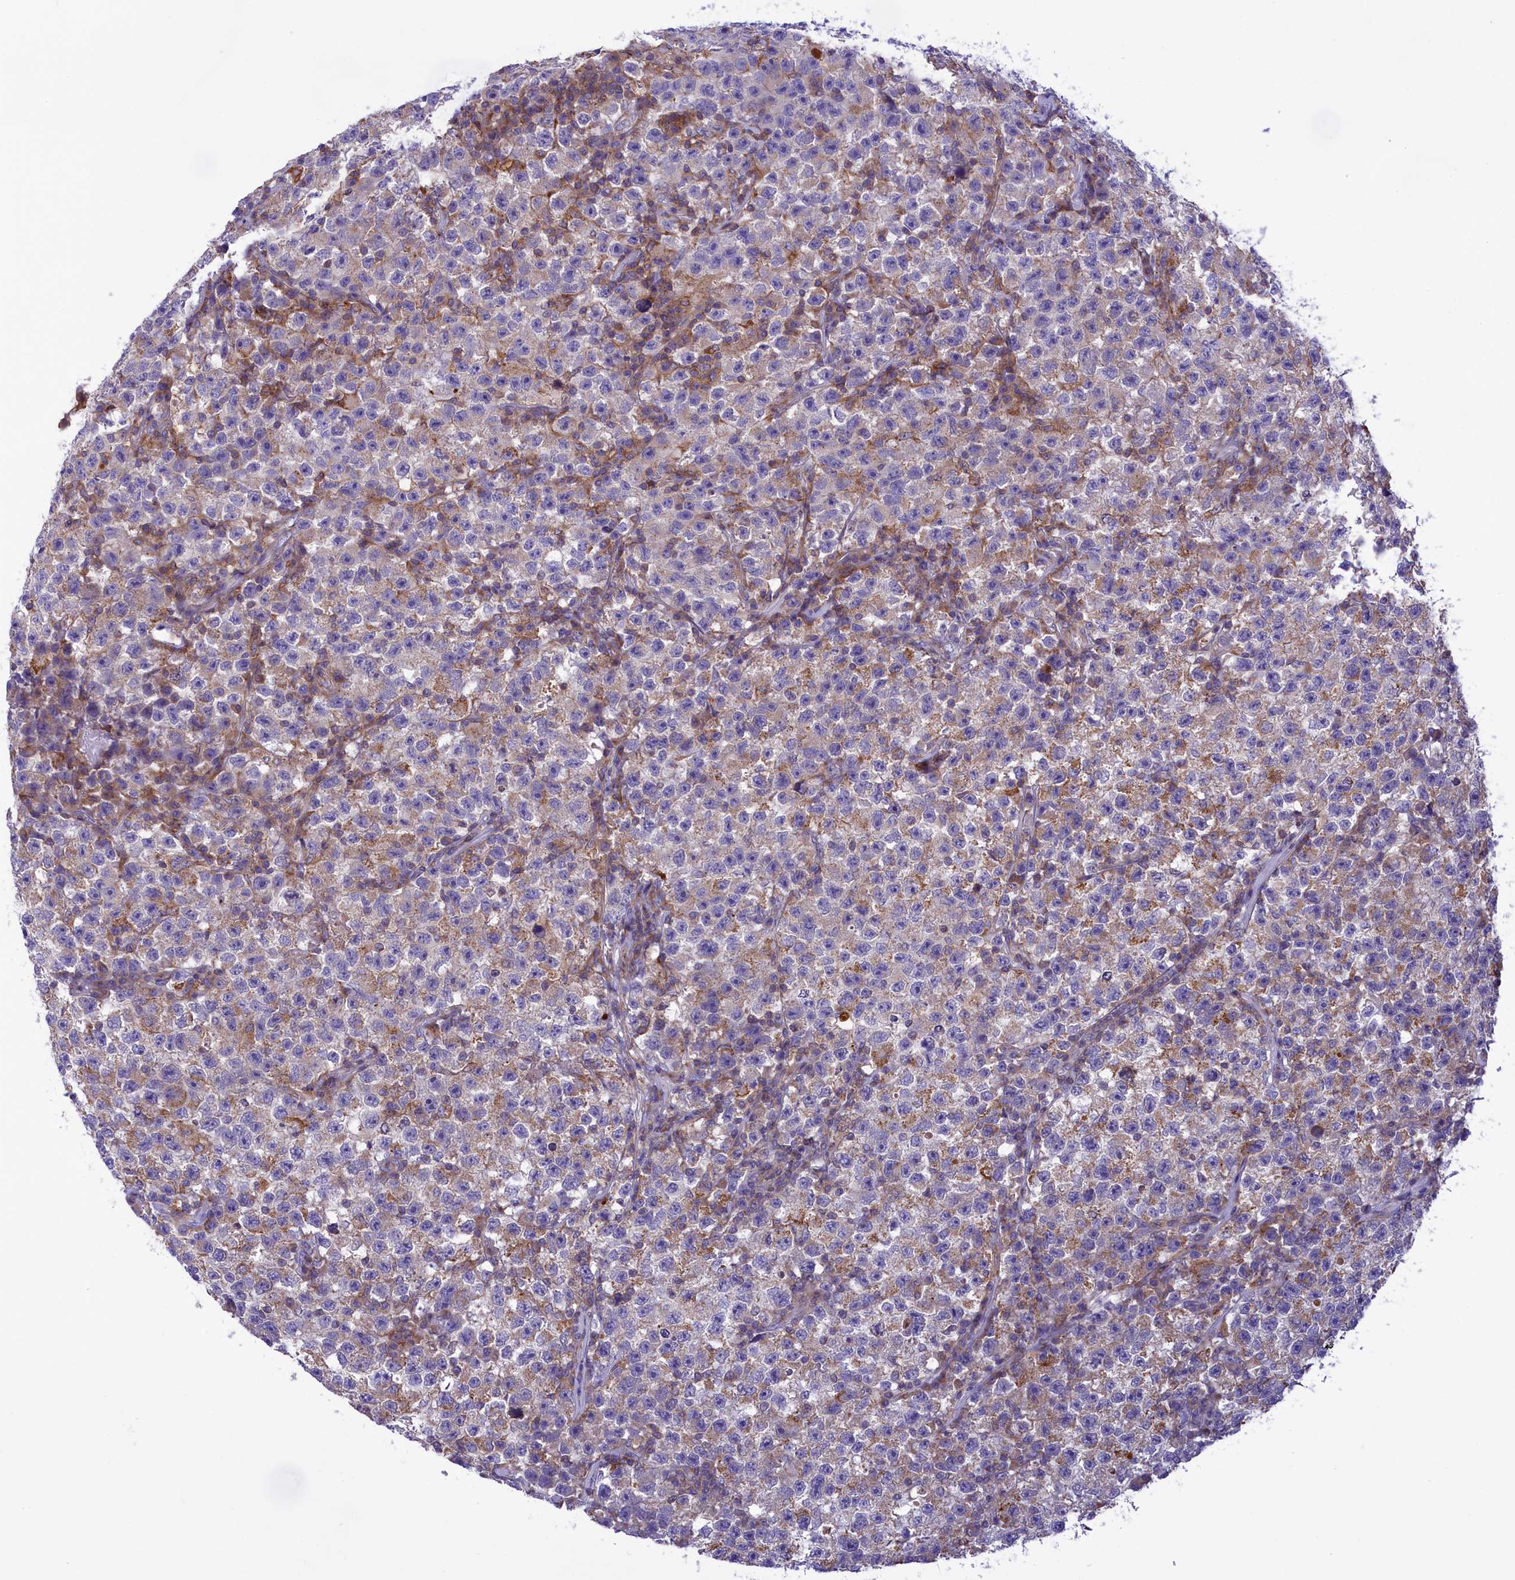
{"staining": {"intensity": "weak", "quantity": "25%-75%", "location": "cytoplasmic/membranous"}, "tissue": "testis cancer", "cell_type": "Tumor cells", "image_type": "cancer", "snomed": [{"axis": "morphology", "description": "Seminoma, NOS"}, {"axis": "topography", "description": "Testis"}], "caption": "Testis cancer tissue demonstrates weak cytoplasmic/membranous positivity in about 25%-75% of tumor cells", "gene": "CORO7-PAM16", "patient": {"sex": "male", "age": 22}}